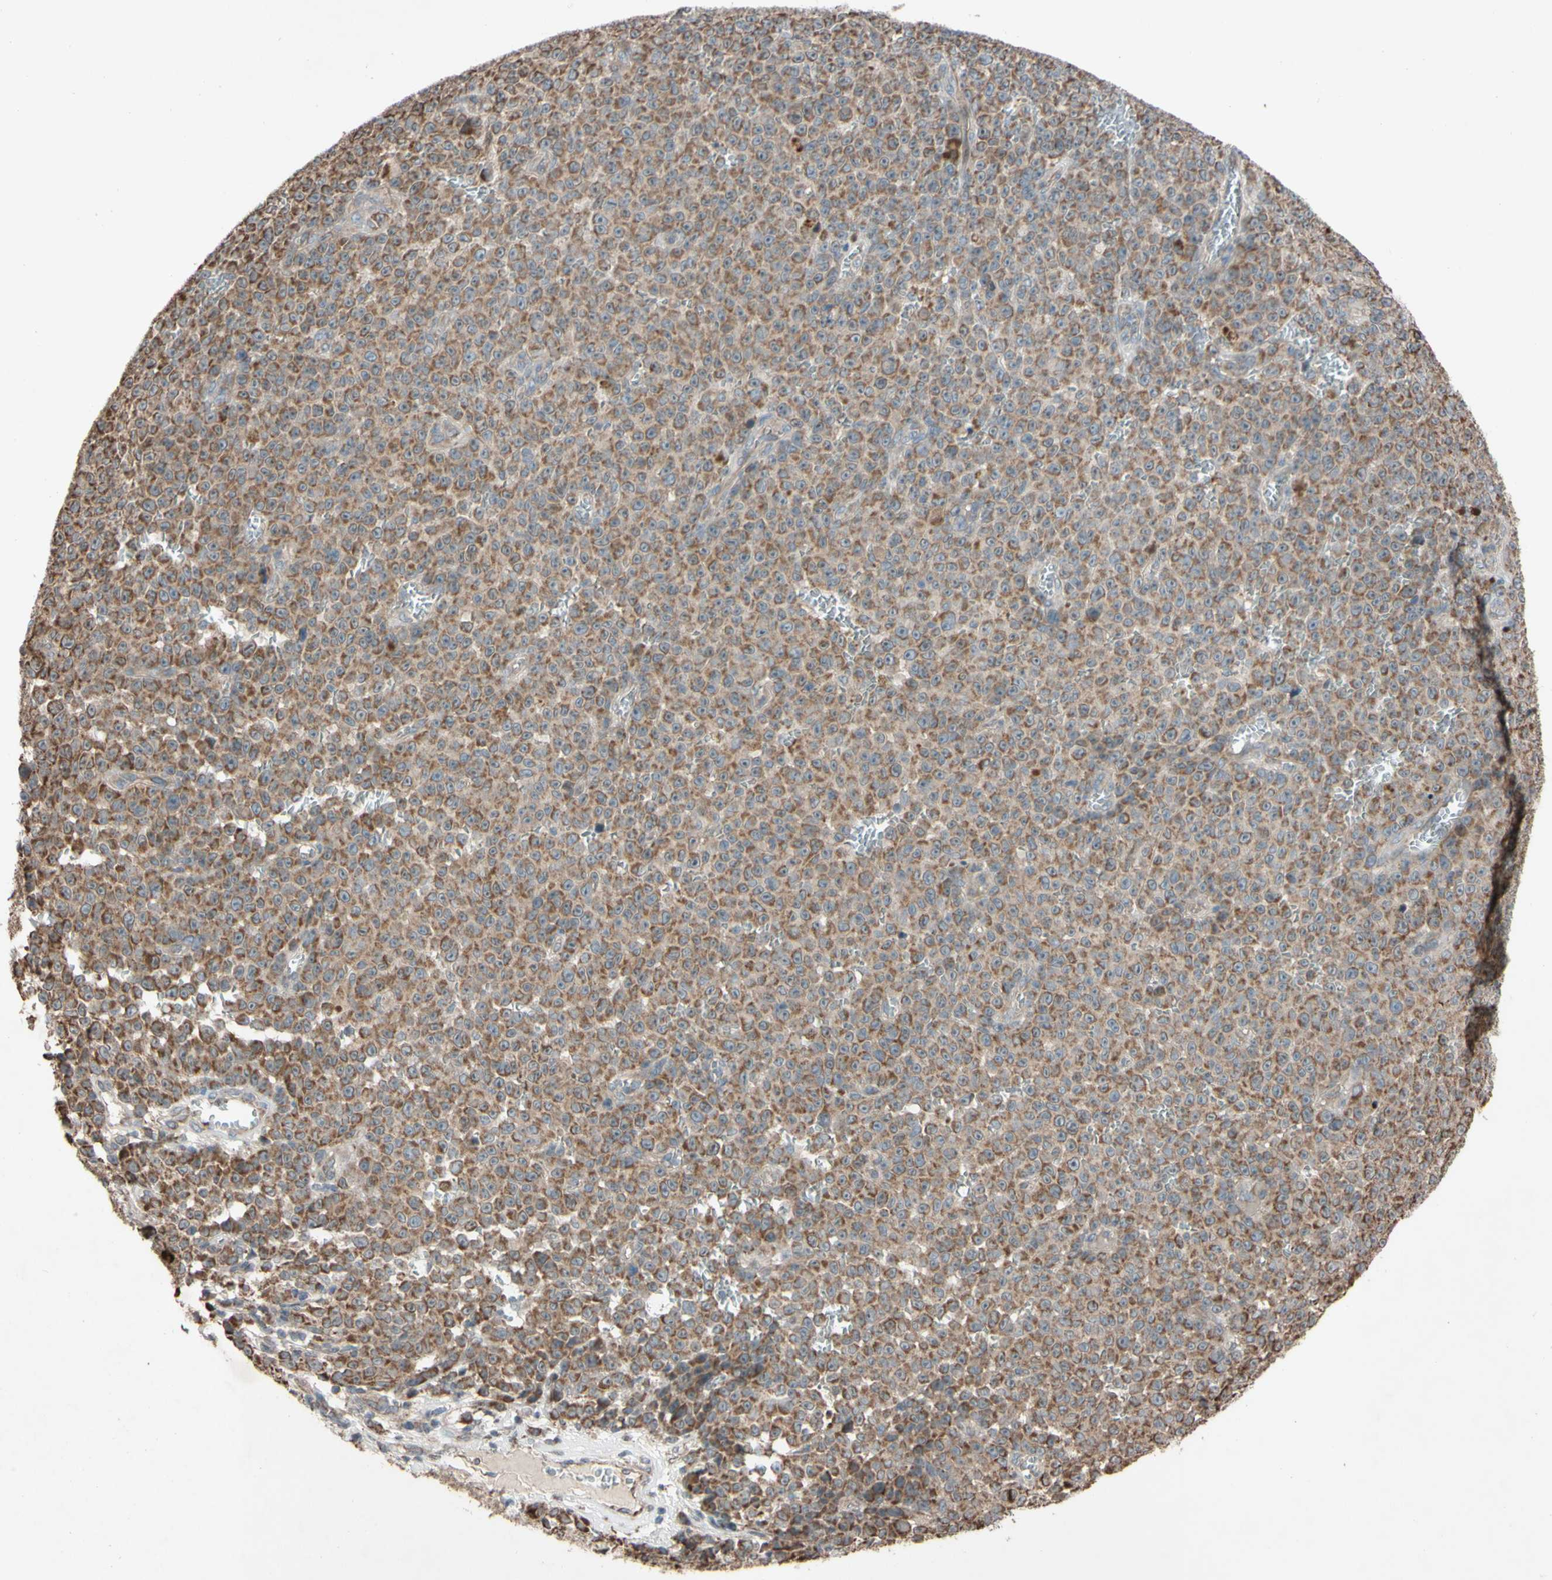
{"staining": {"intensity": "moderate", "quantity": ">75%", "location": "cytoplasmic/membranous"}, "tissue": "melanoma", "cell_type": "Tumor cells", "image_type": "cancer", "snomed": [{"axis": "morphology", "description": "Malignant melanoma, NOS"}, {"axis": "topography", "description": "Skin"}], "caption": "Immunohistochemical staining of human malignant melanoma displays moderate cytoplasmic/membranous protein staining in approximately >75% of tumor cells. Using DAB (brown) and hematoxylin (blue) stains, captured at high magnification using brightfield microscopy.", "gene": "ACOT8", "patient": {"sex": "female", "age": 82}}